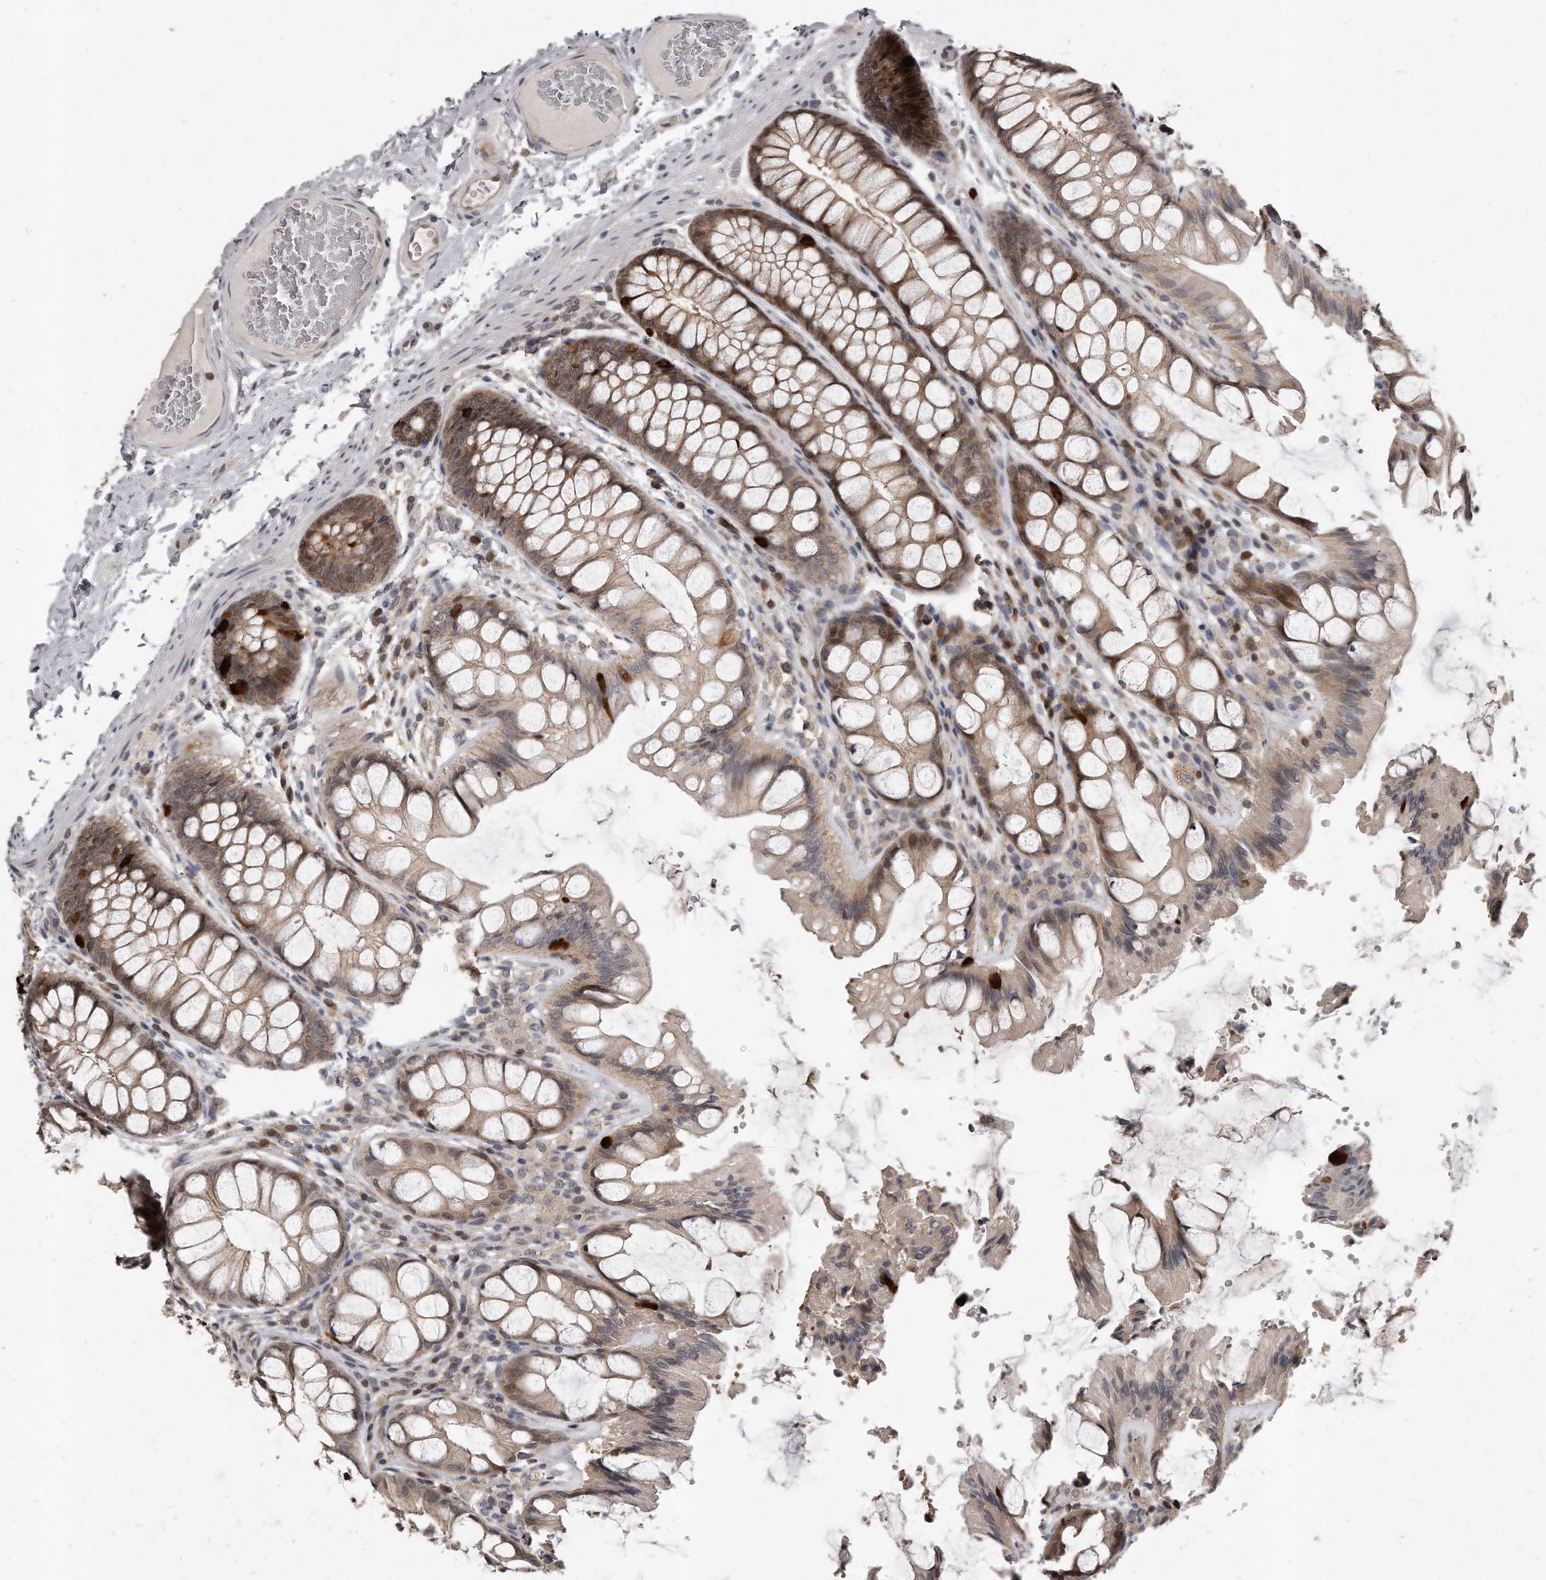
{"staining": {"intensity": "weak", "quantity": ">75%", "location": "cytoplasmic/membranous"}, "tissue": "colon", "cell_type": "Endothelial cells", "image_type": "normal", "snomed": [{"axis": "morphology", "description": "Normal tissue, NOS"}, {"axis": "topography", "description": "Colon"}], "caption": "Normal colon exhibits weak cytoplasmic/membranous staining in approximately >75% of endothelial cells, visualized by immunohistochemistry. The staining is performed using DAB brown chromogen to label protein expression. The nuclei are counter-stained blue using hematoxylin.", "gene": "GCH1", "patient": {"sex": "male", "age": 47}}